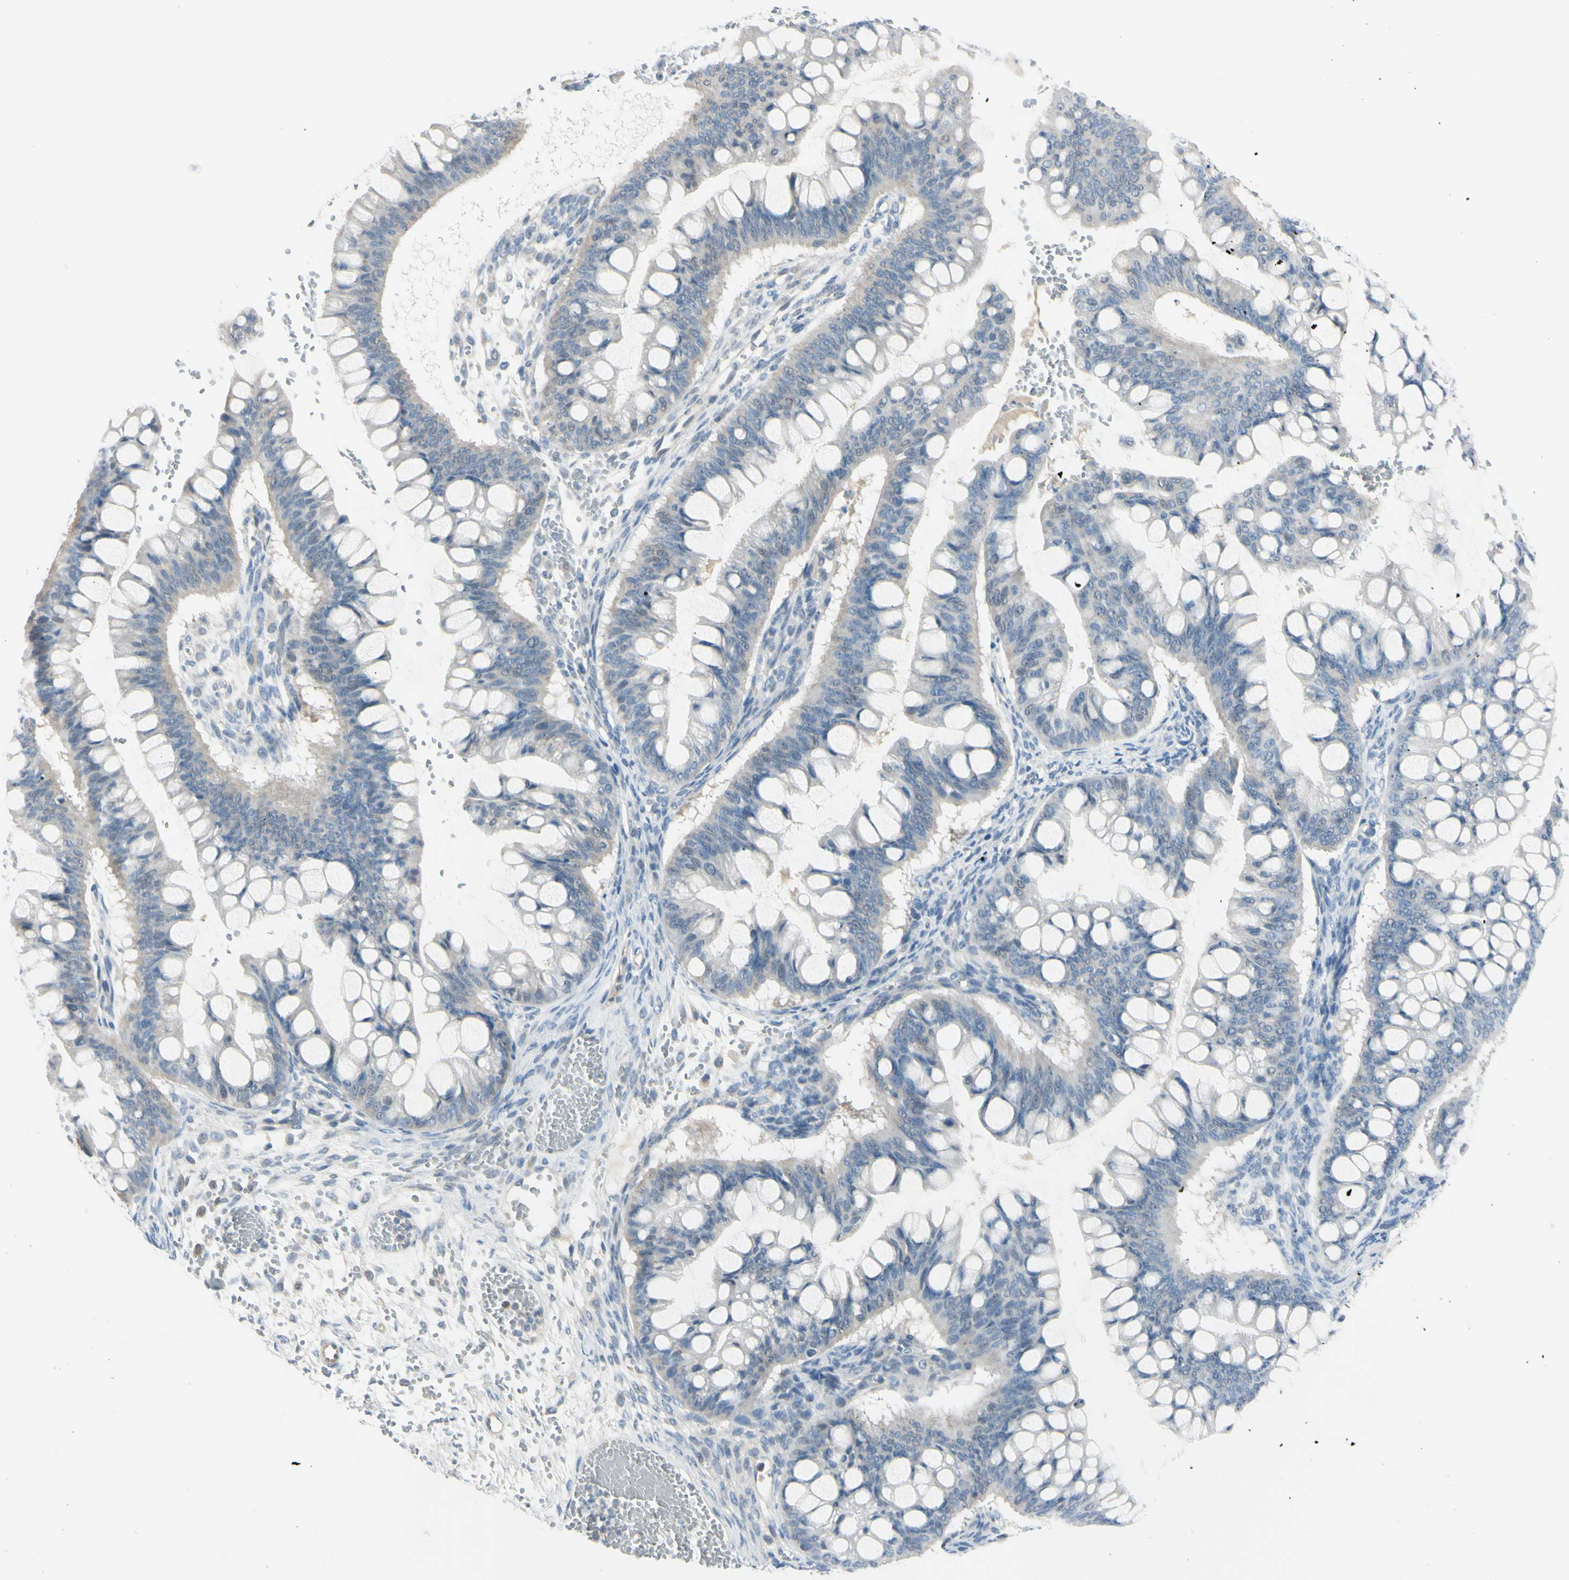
{"staining": {"intensity": "weak", "quantity": "<25%", "location": "cytoplasmic/membranous"}, "tissue": "ovarian cancer", "cell_type": "Tumor cells", "image_type": "cancer", "snomed": [{"axis": "morphology", "description": "Cystadenocarcinoma, mucinous, NOS"}, {"axis": "topography", "description": "Ovary"}], "caption": "Tumor cells show no significant positivity in ovarian cancer (mucinous cystadenocarcinoma).", "gene": "ASB9", "patient": {"sex": "female", "age": 73}}